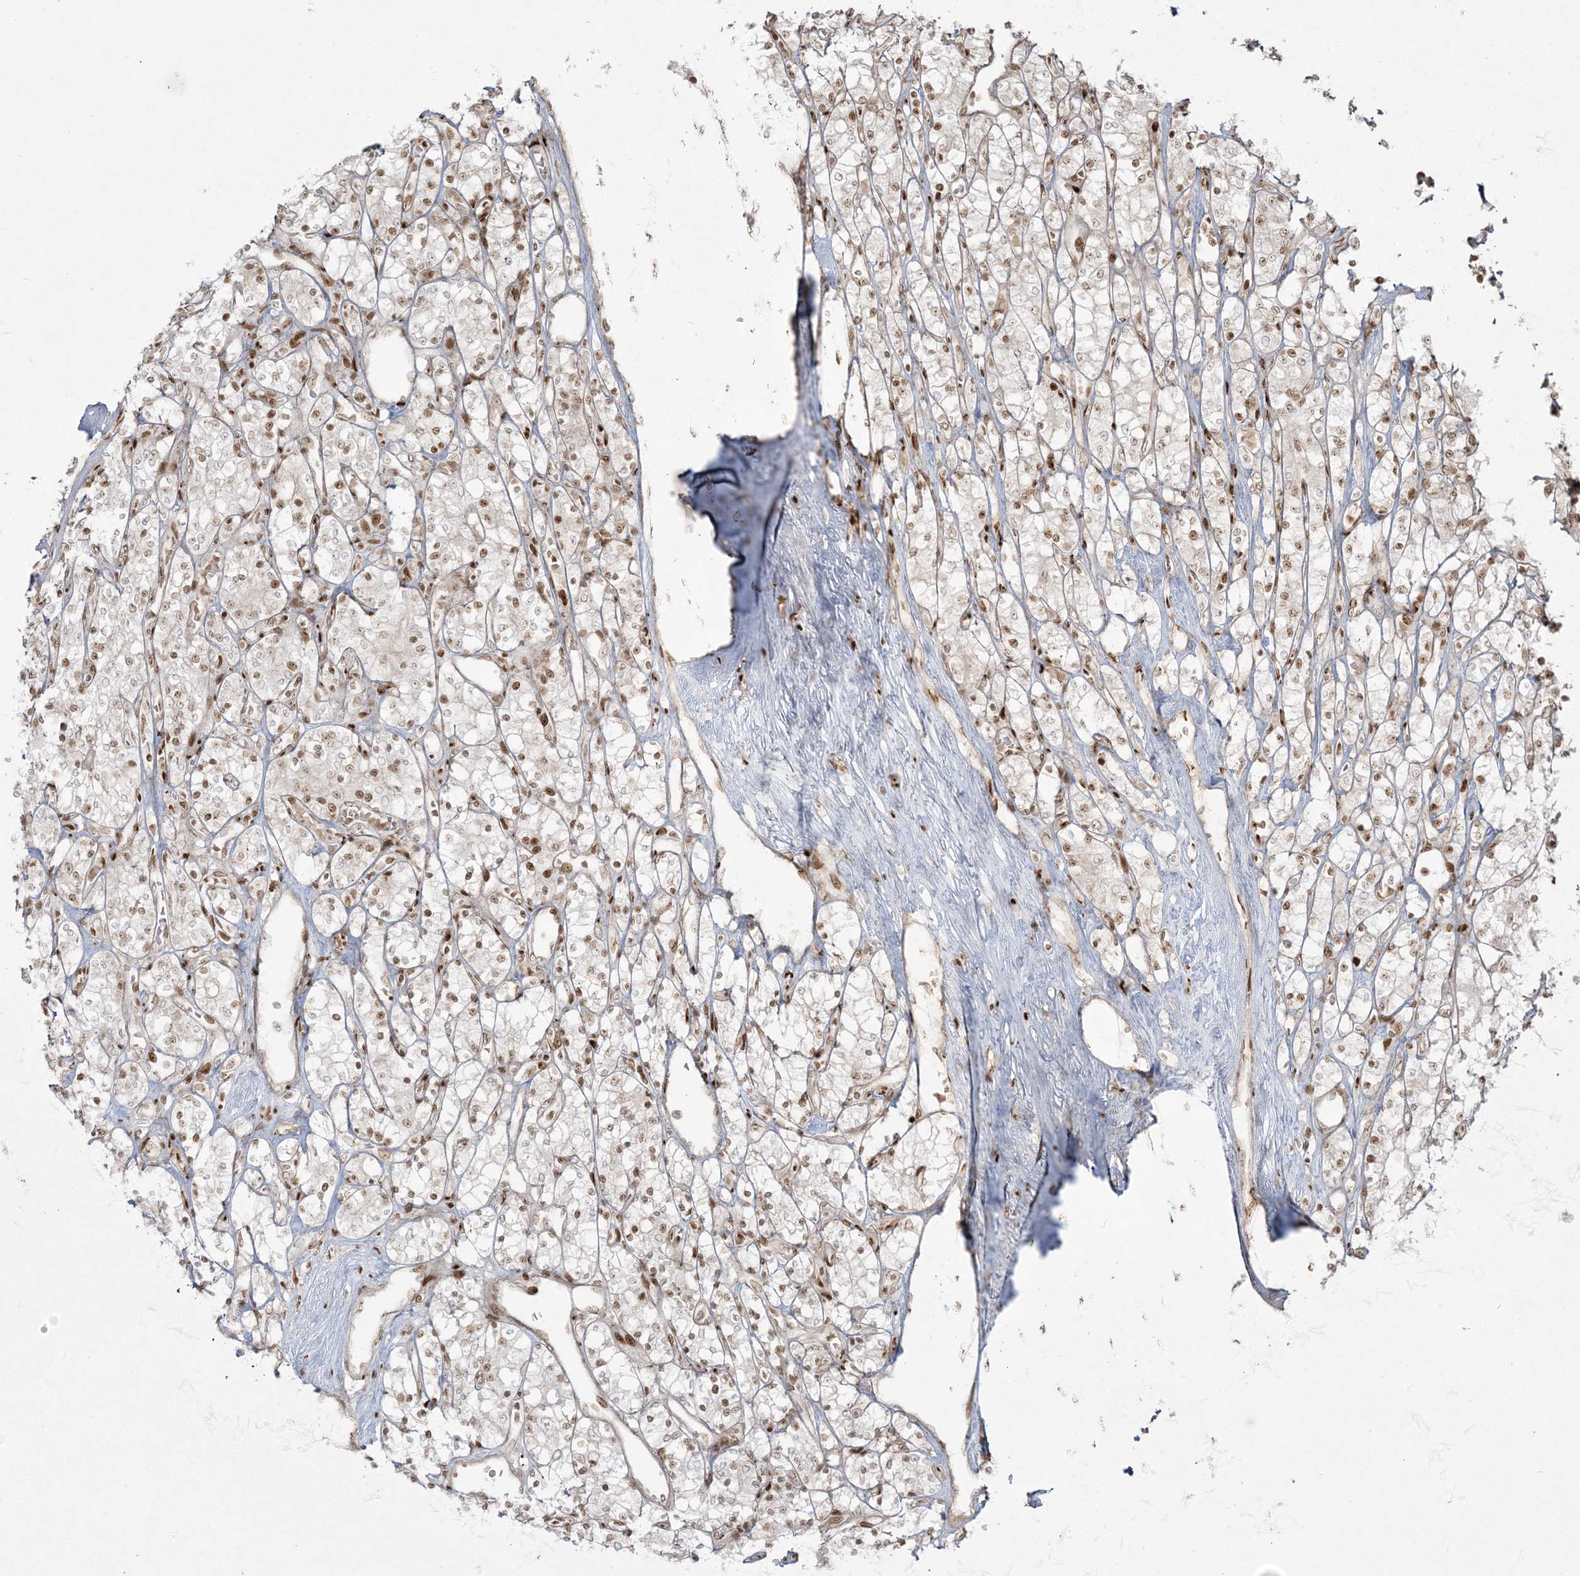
{"staining": {"intensity": "moderate", "quantity": ">75%", "location": "nuclear"}, "tissue": "renal cancer", "cell_type": "Tumor cells", "image_type": "cancer", "snomed": [{"axis": "morphology", "description": "Adenocarcinoma, NOS"}, {"axis": "topography", "description": "Kidney"}], "caption": "A high-resolution image shows immunohistochemistry (IHC) staining of renal adenocarcinoma, which shows moderate nuclear positivity in about >75% of tumor cells.", "gene": "RBM10", "patient": {"sex": "male", "age": 77}}